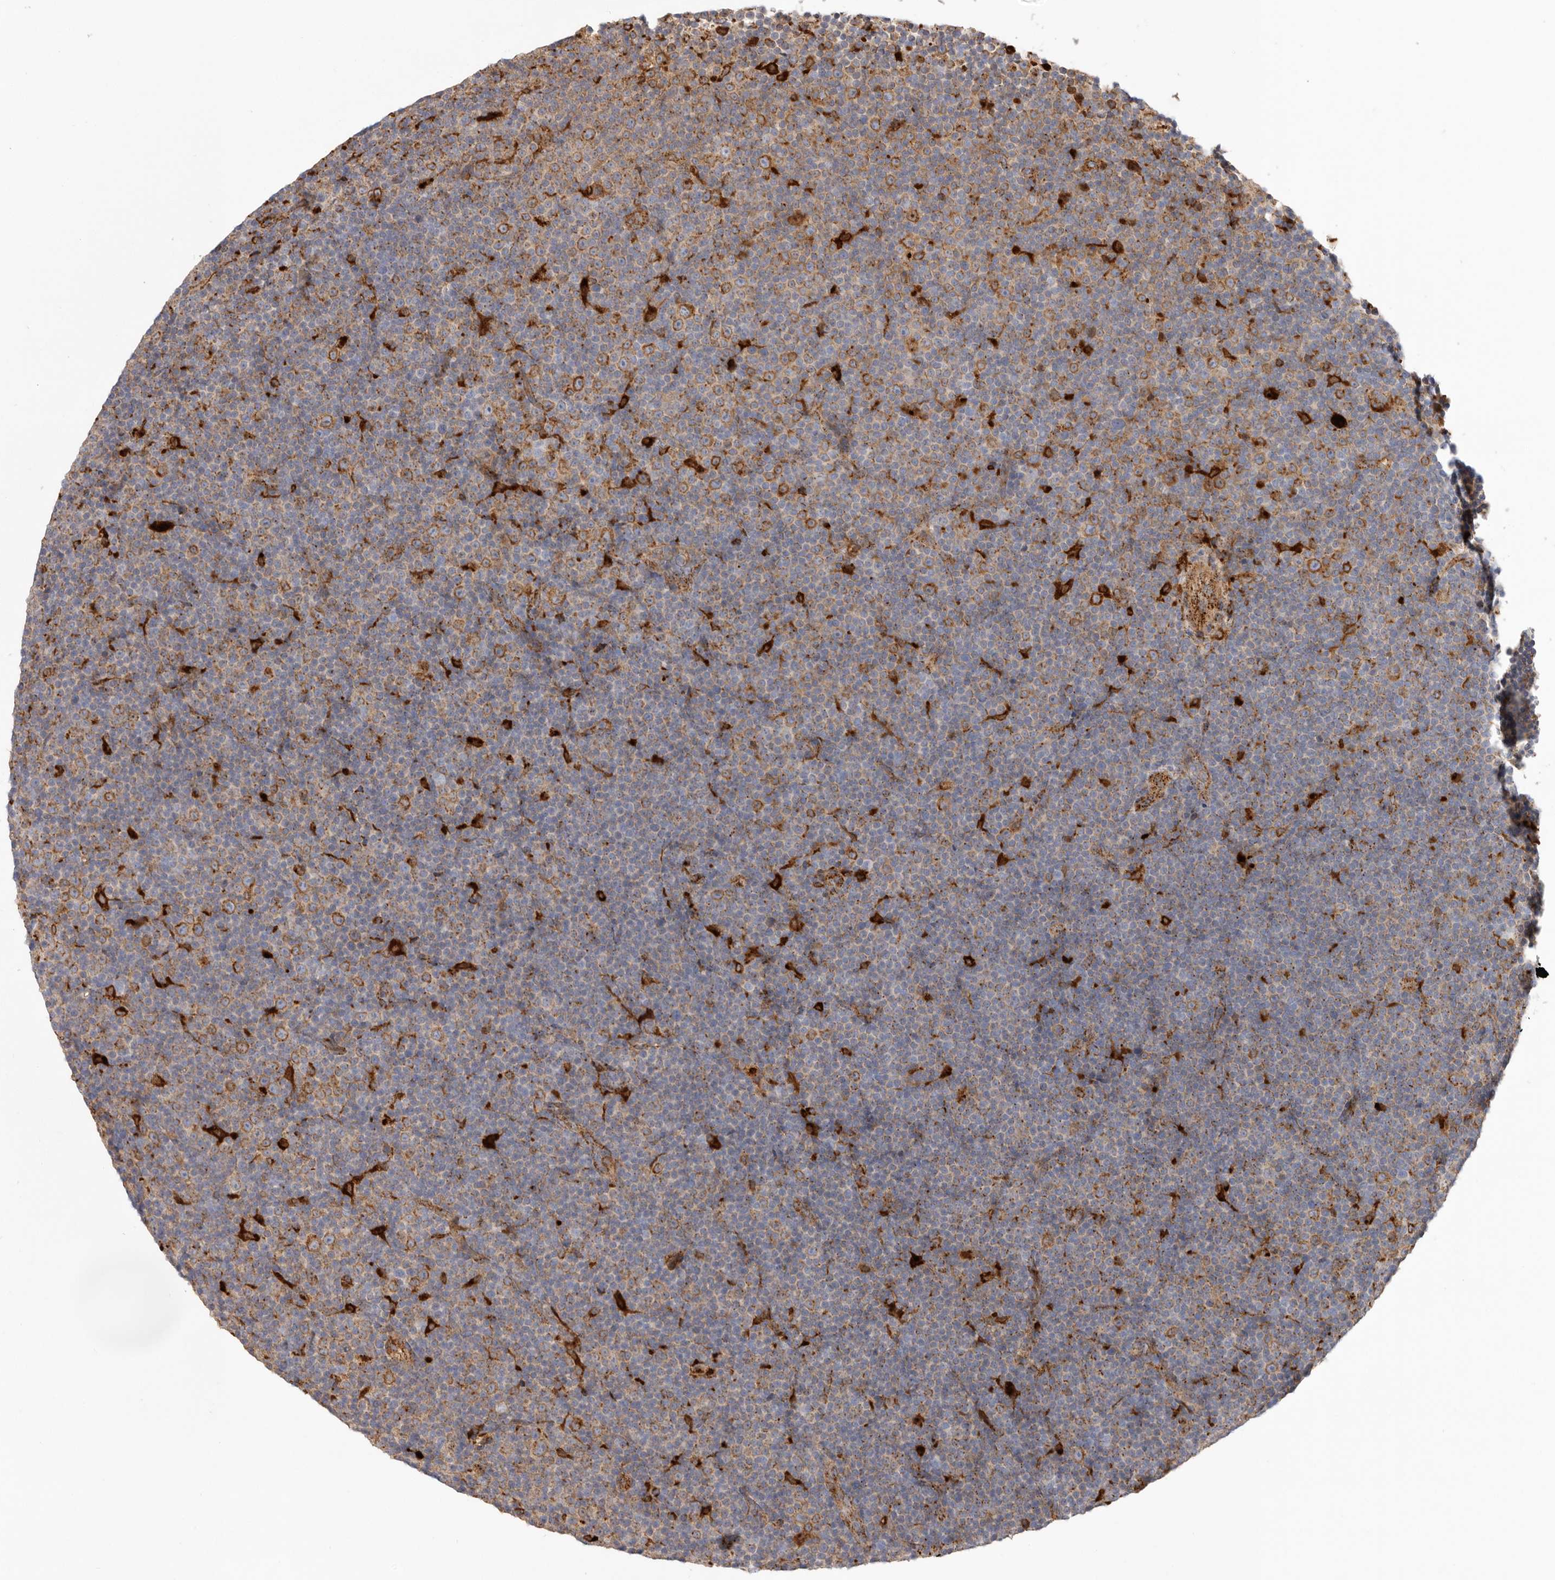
{"staining": {"intensity": "weak", "quantity": "25%-75%", "location": "cytoplasmic/membranous"}, "tissue": "lymphoma", "cell_type": "Tumor cells", "image_type": "cancer", "snomed": [{"axis": "morphology", "description": "Malignant lymphoma, non-Hodgkin's type, Low grade"}, {"axis": "topography", "description": "Lymph node"}], "caption": "Lymphoma tissue reveals weak cytoplasmic/membranous expression in about 25%-75% of tumor cells", "gene": "GRN", "patient": {"sex": "female", "age": 67}}